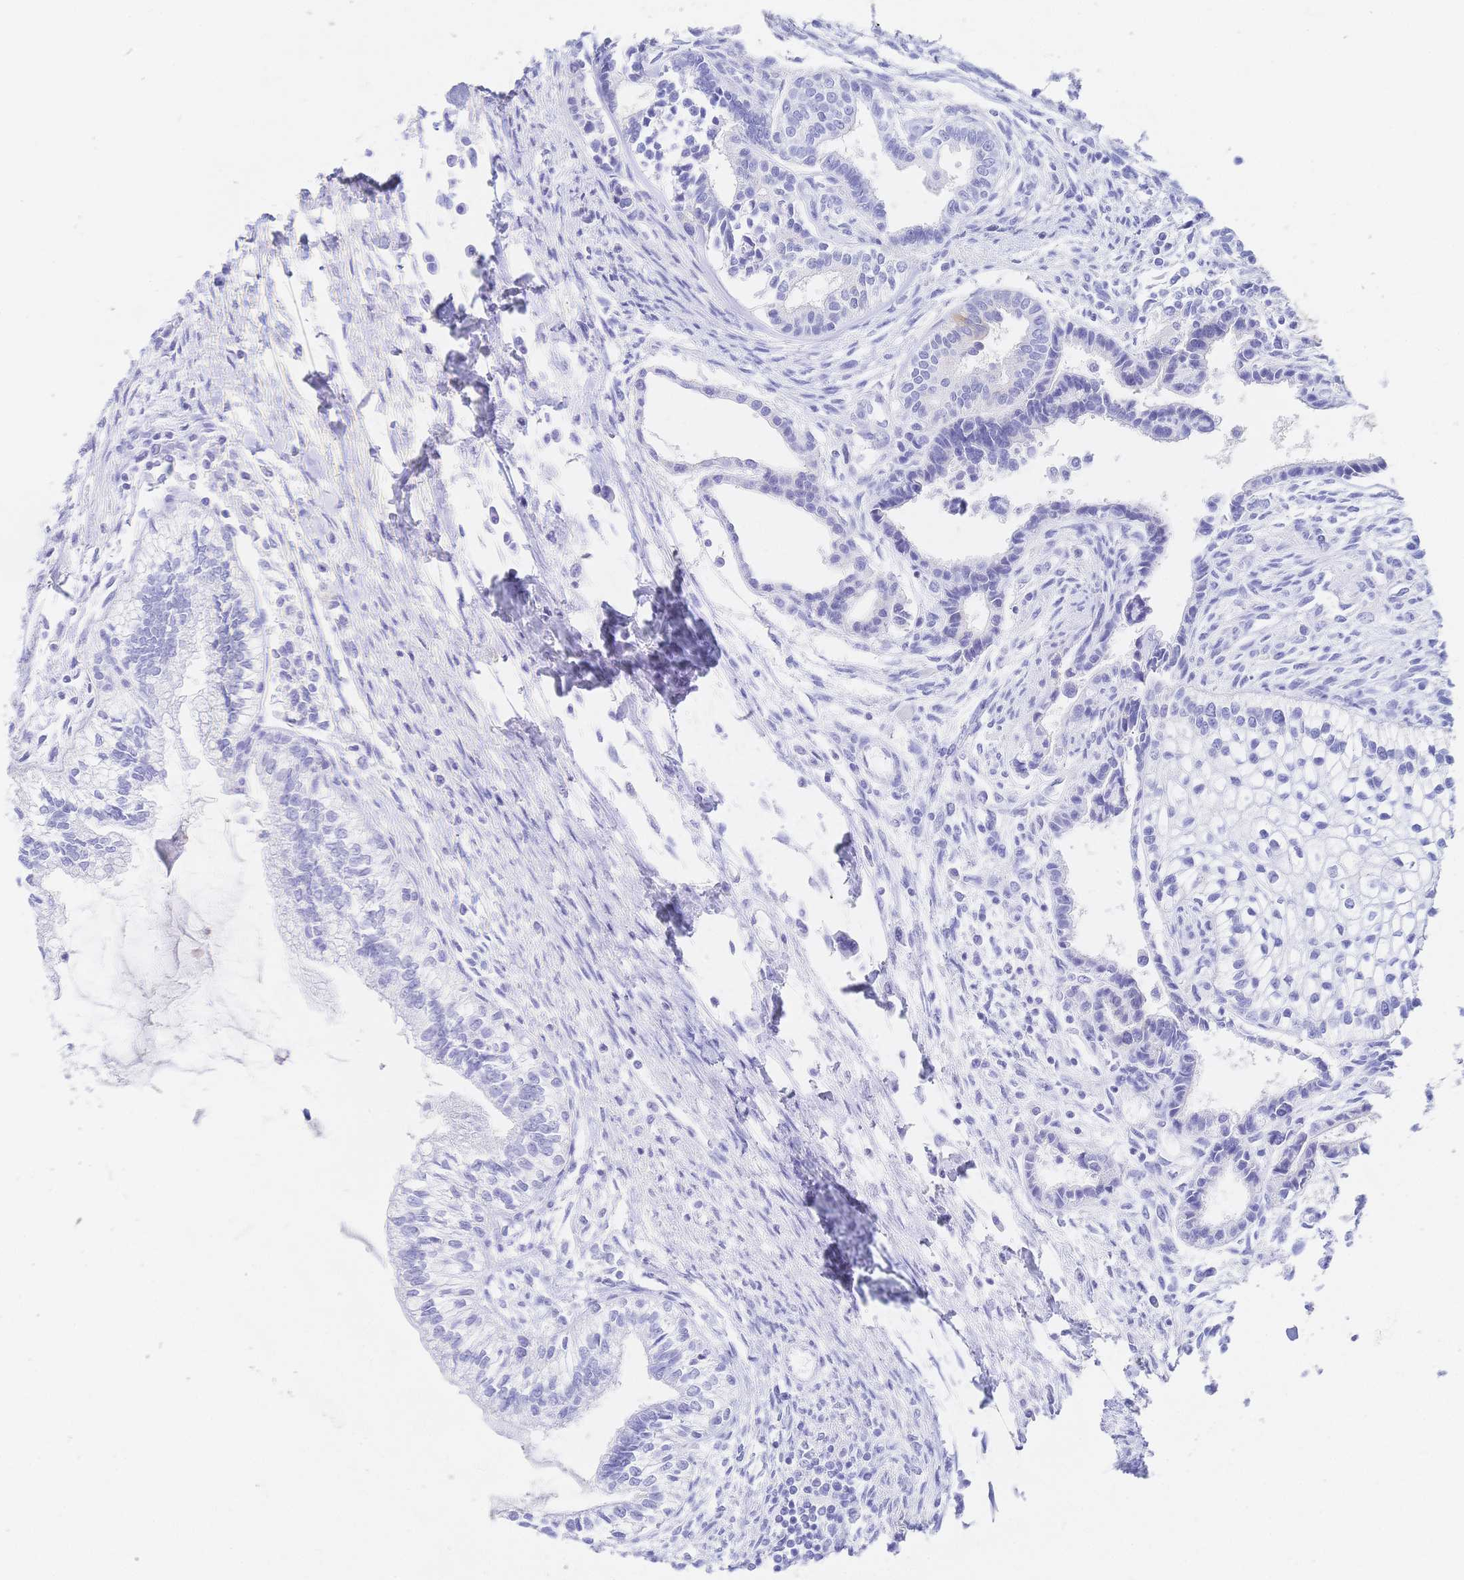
{"staining": {"intensity": "negative", "quantity": "none", "location": "none"}, "tissue": "testis cancer", "cell_type": "Tumor cells", "image_type": "cancer", "snomed": [{"axis": "morphology", "description": "Carcinoma, Embryonal, NOS"}, {"axis": "topography", "description": "Testis"}], "caption": "High power microscopy histopathology image of an immunohistochemistry histopathology image of embryonal carcinoma (testis), revealing no significant expression in tumor cells.", "gene": "RRM1", "patient": {"sex": "male", "age": 37}}